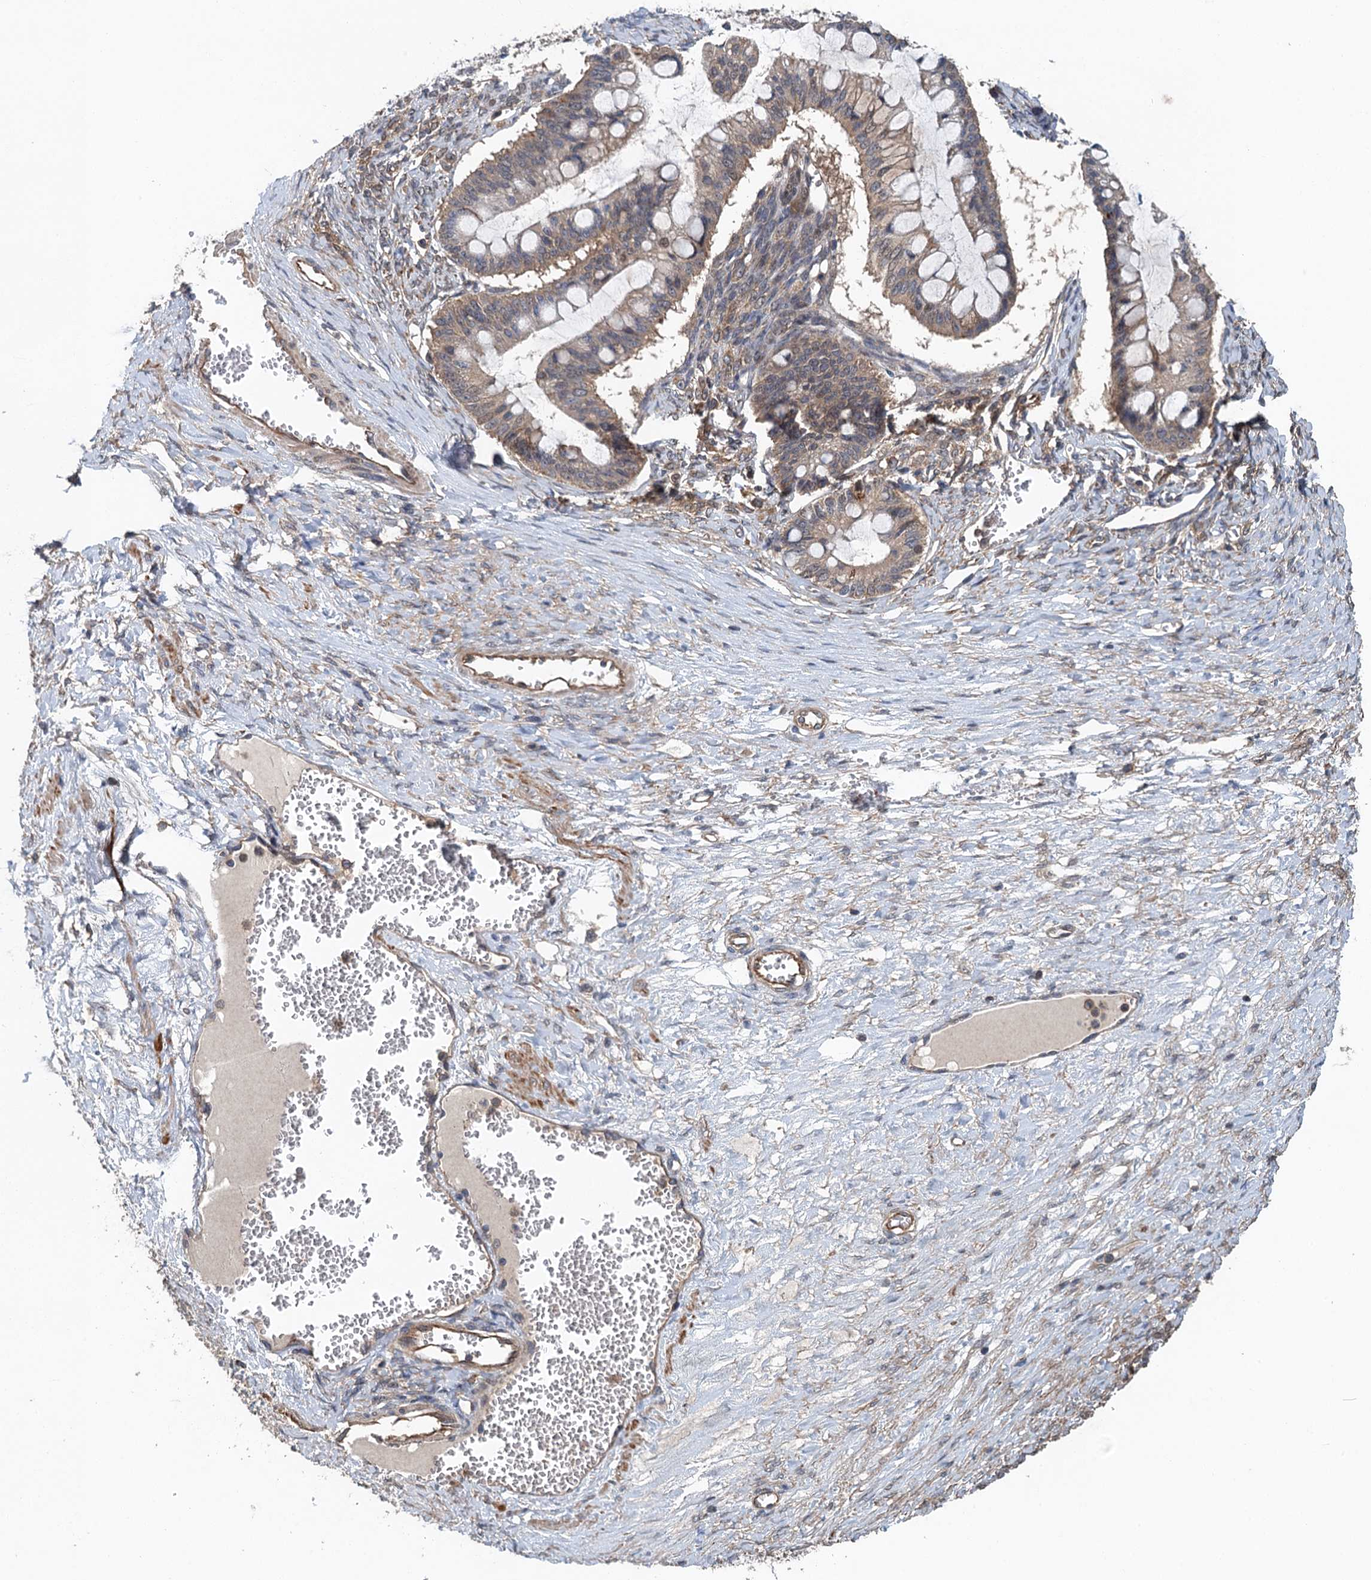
{"staining": {"intensity": "weak", "quantity": "25%-75%", "location": "cytoplasmic/membranous"}, "tissue": "ovarian cancer", "cell_type": "Tumor cells", "image_type": "cancer", "snomed": [{"axis": "morphology", "description": "Cystadenocarcinoma, mucinous, NOS"}, {"axis": "topography", "description": "Ovary"}], "caption": "Immunohistochemistry histopathology image of neoplastic tissue: human ovarian cancer stained using IHC shows low levels of weak protein expression localized specifically in the cytoplasmic/membranous of tumor cells, appearing as a cytoplasmic/membranous brown color.", "gene": "BORCS5", "patient": {"sex": "female", "age": 73}}